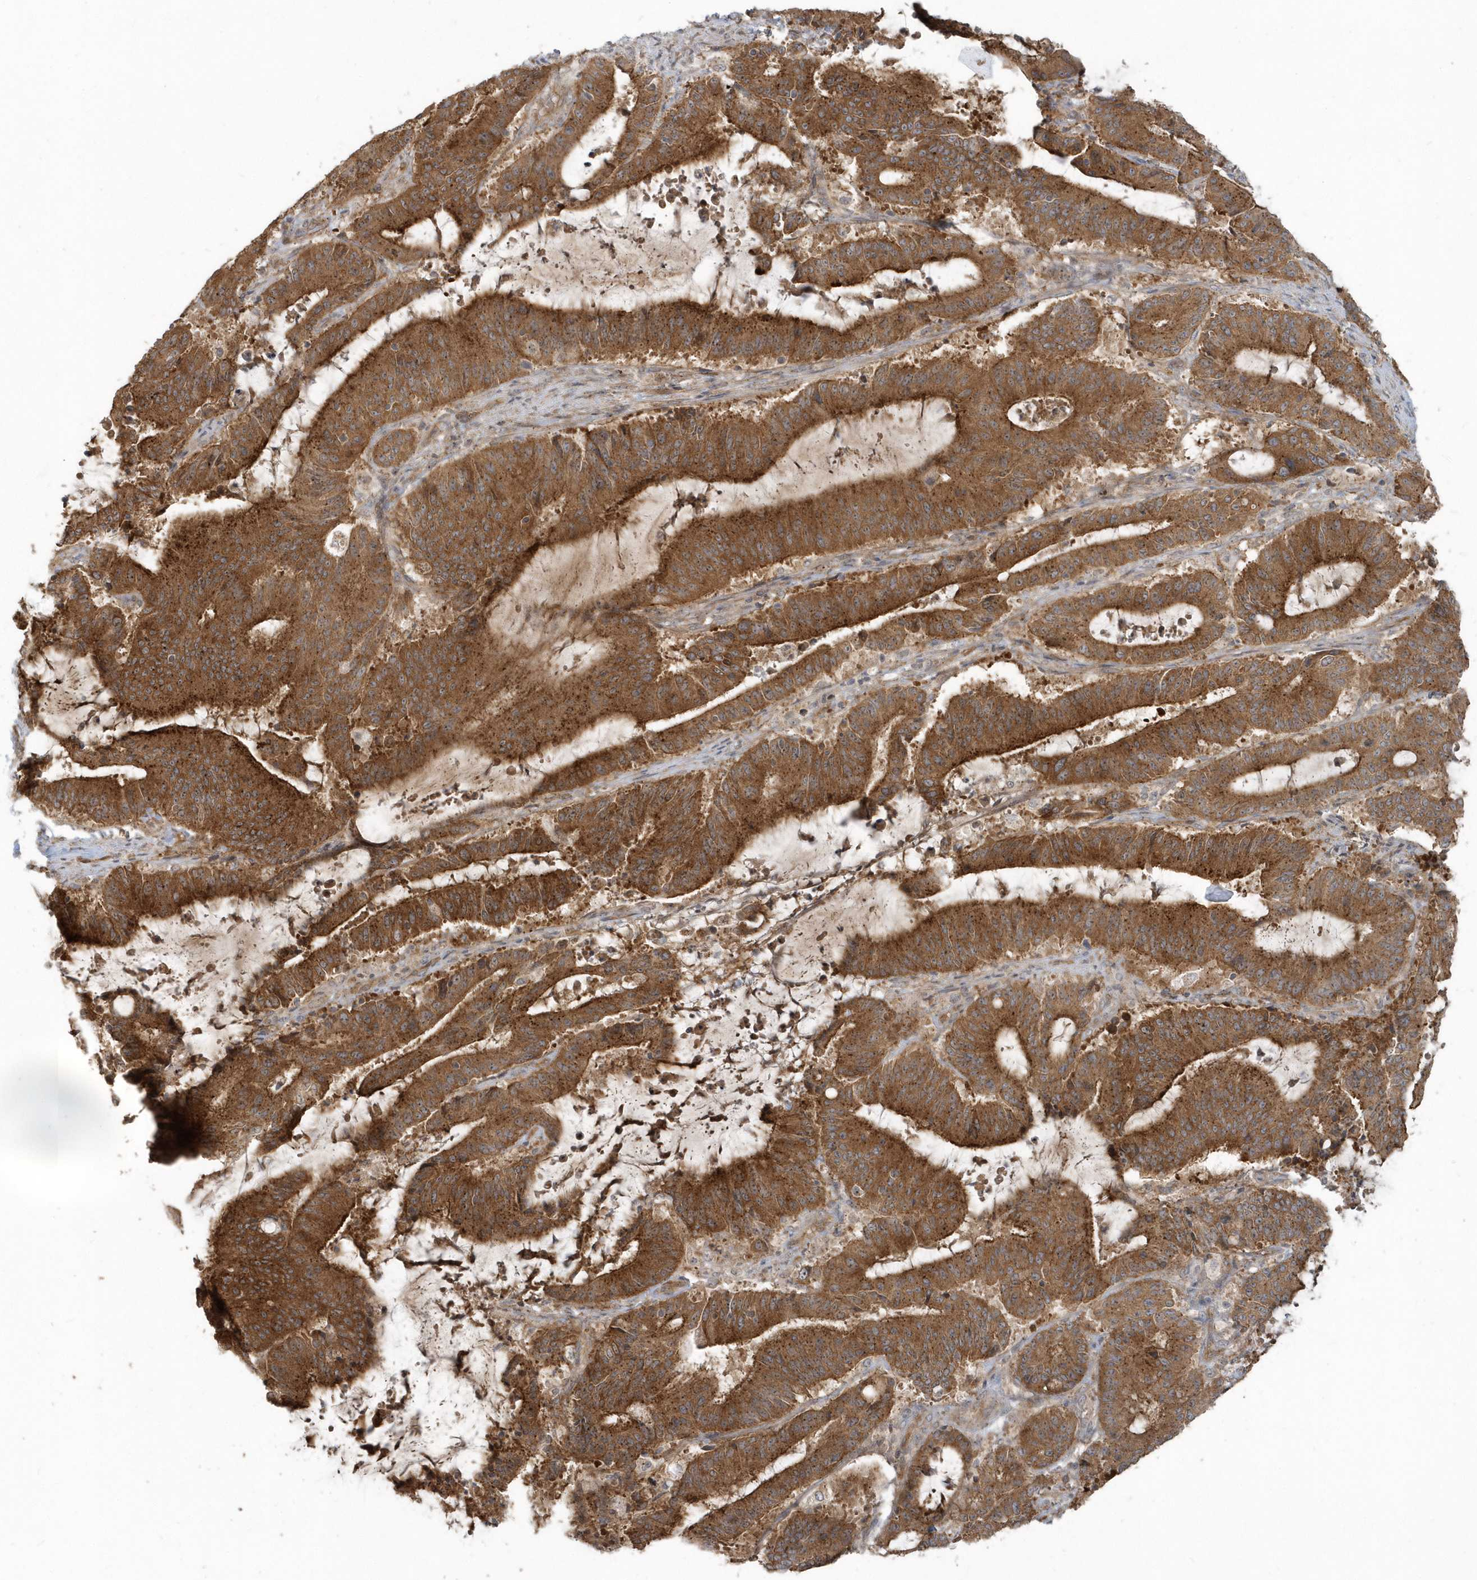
{"staining": {"intensity": "strong", "quantity": ">75%", "location": "cytoplasmic/membranous"}, "tissue": "liver cancer", "cell_type": "Tumor cells", "image_type": "cancer", "snomed": [{"axis": "morphology", "description": "Normal tissue, NOS"}, {"axis": "morphology", "description": "Cholangiocarcinoma"}, {"axis": "topography", "description": "Liver"}, {"axis": "topography", "description": "Peripheral nerve tissue"}], "caption": "A brown stain shows strong cytoplasmic/membranous expression of a protein in human liver cholangiocarcinoma tumor cells.", "gene": "STIM2", "patient": {"sex": "female", "age": 73}}